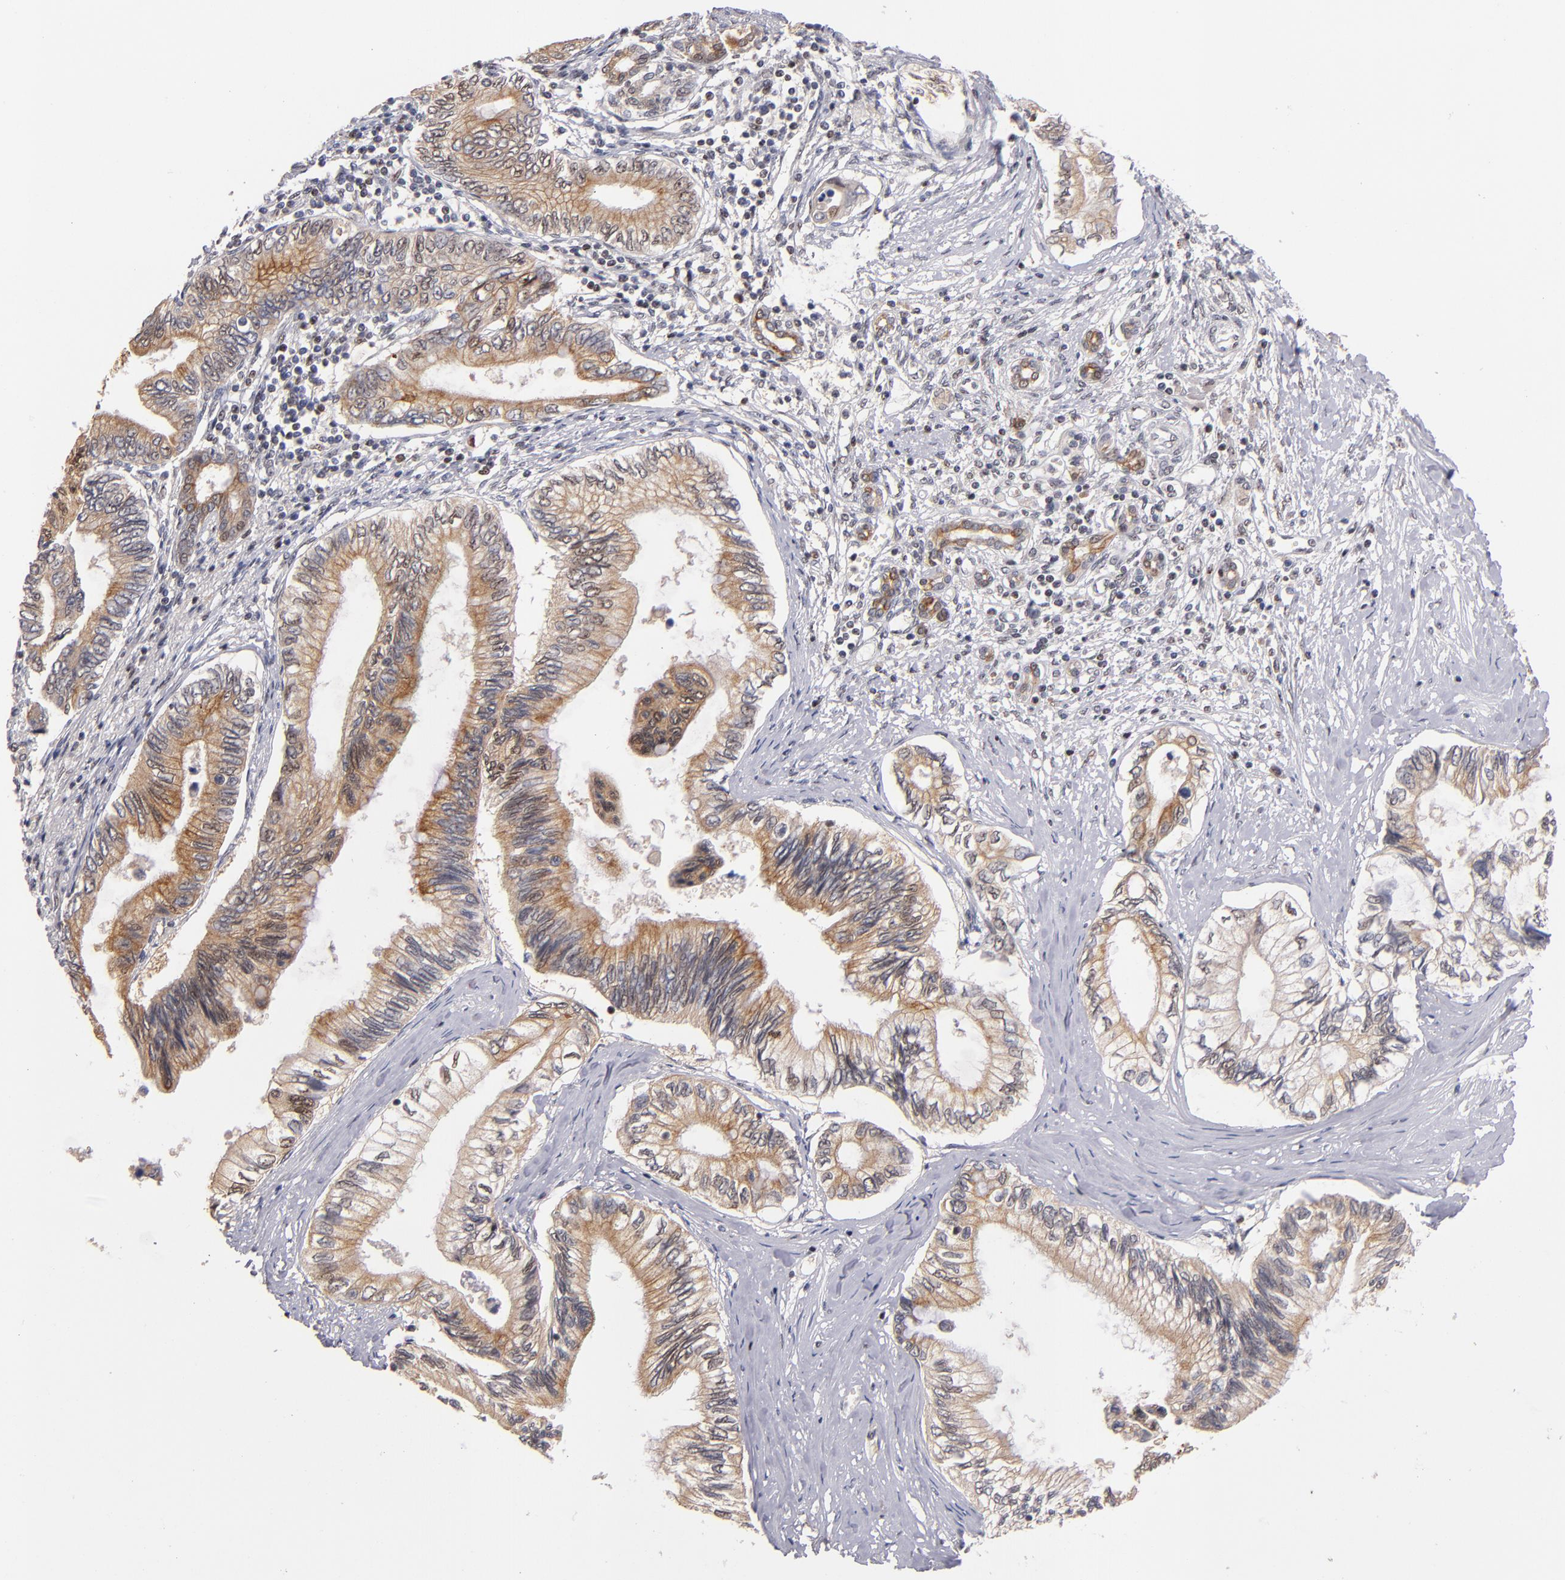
{"staining": {"intensity": "moderate", "quantity": ">75%", "location": "cytoplasmic/membranous"}, "tissue": "pancreatic cancer", "cell_type": "Tumor cells", "image_type": "cancer", "snomed": [{"axis": "morphology", "description": "Adenocarcinoma, NOS"}, {"axis": "topography", "description": "Pancreas"}], "caption": "DAB (3,3'-diaminobenzidine) immunohistochemical staining of pancreatic cancer (adenocarcinoma) demonstrates moderate cytoplasmic/membranous protein expression in about >75% of tumor cells. The staining is performed using DAB brown chromogen to label protein expression. The nuclei are counter-stained blue using hematoxylin.", "gene": "PCNX4", "patient": {"sex": "female", "age": 66}}